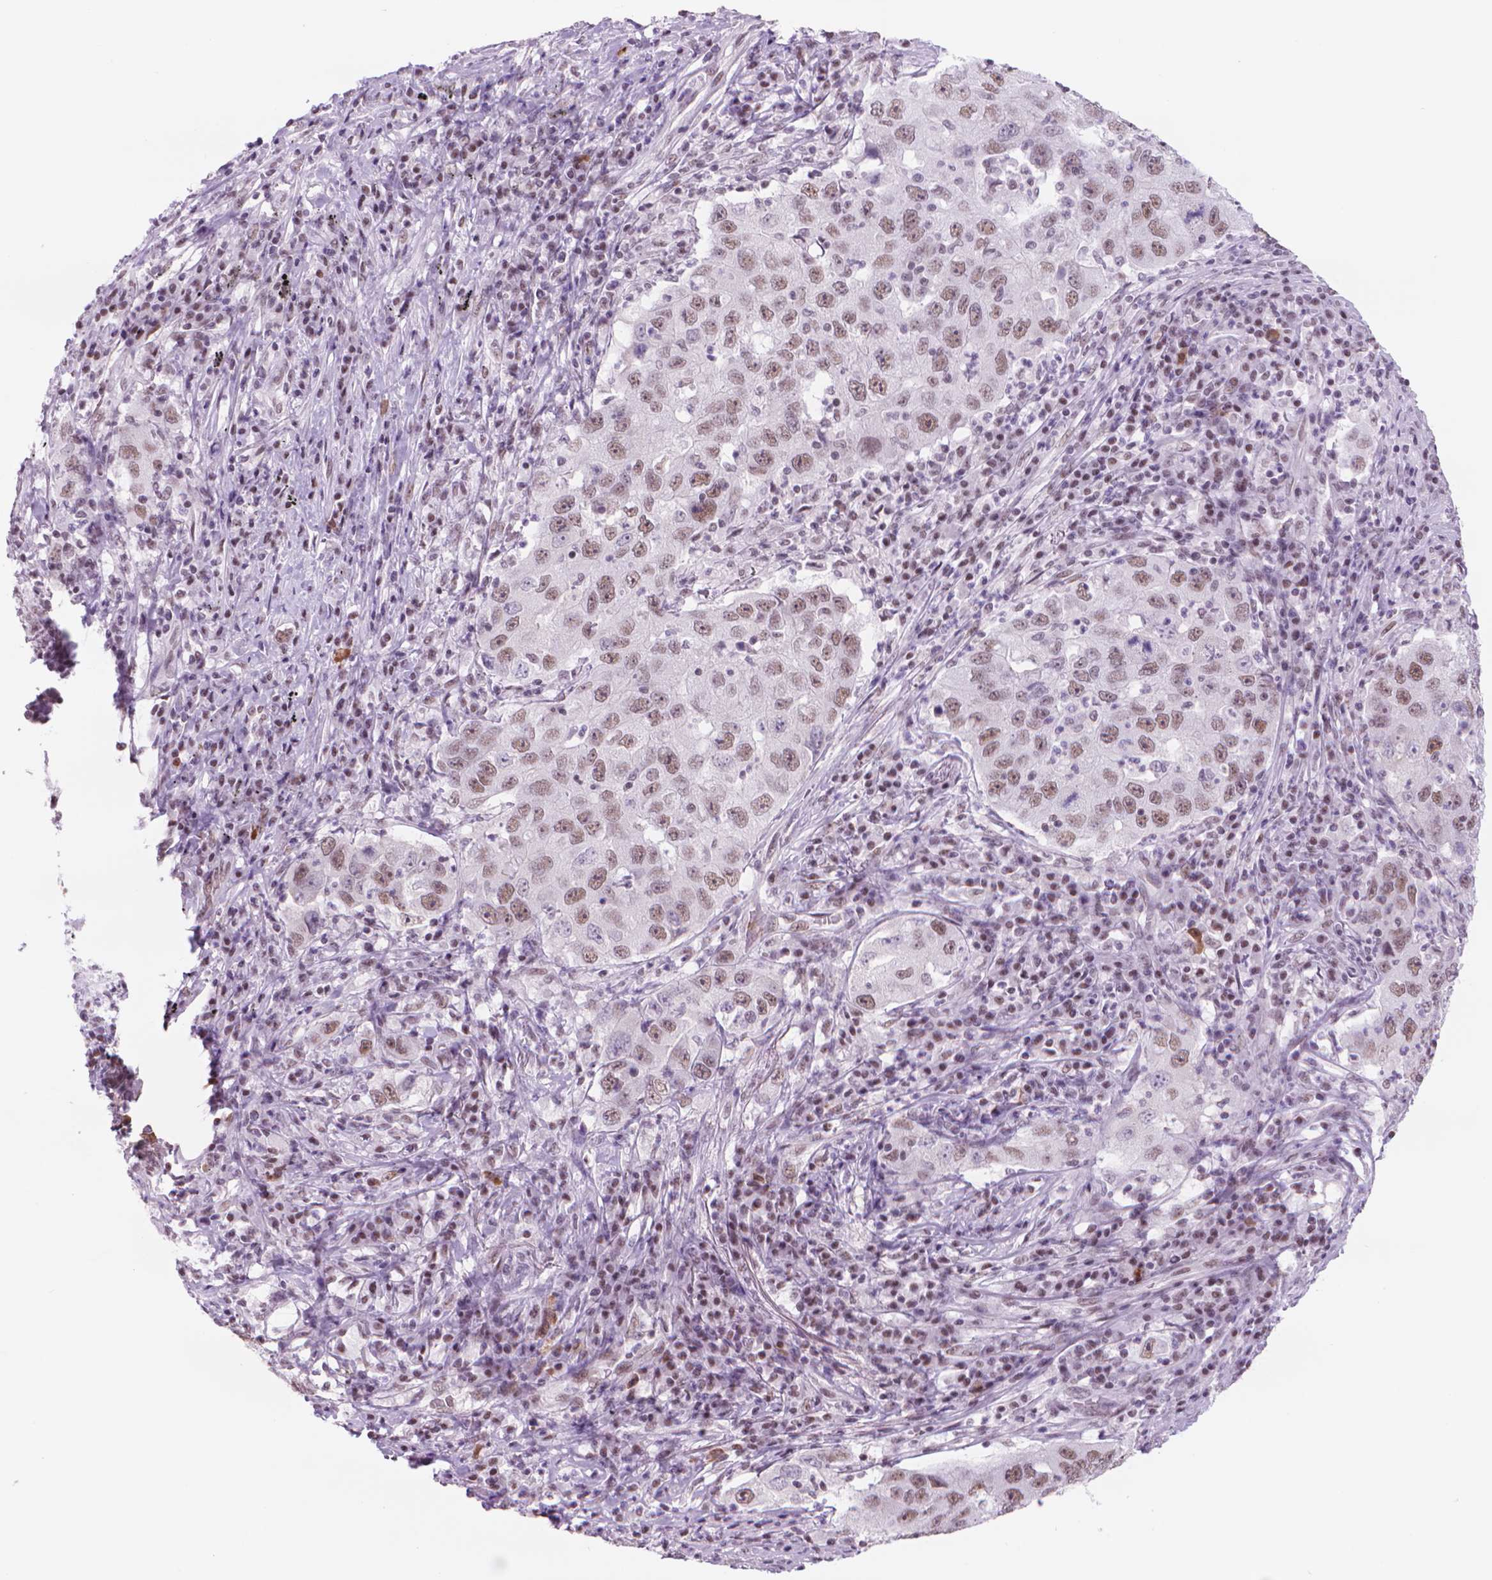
{"staining": {"intensity": "moderate", "quantity": "25%-75%", "location": "nuclear"}, "tissue": "lung cancer", "cell_type": "Tumor cells", "image_type": "cancer", "snomed": [{"axis": "morphology", "description": "Adenocarcinoma, NOS"}, {"axis": "topography", "description": "Lung"}], "caption": "Lung adenocarcinoma tissue exhibits moderate nuclear positivity in about 25%-75% of tumor cells", "gene": "POLR3D", "patient": {"sex": "male", "age": 73}}